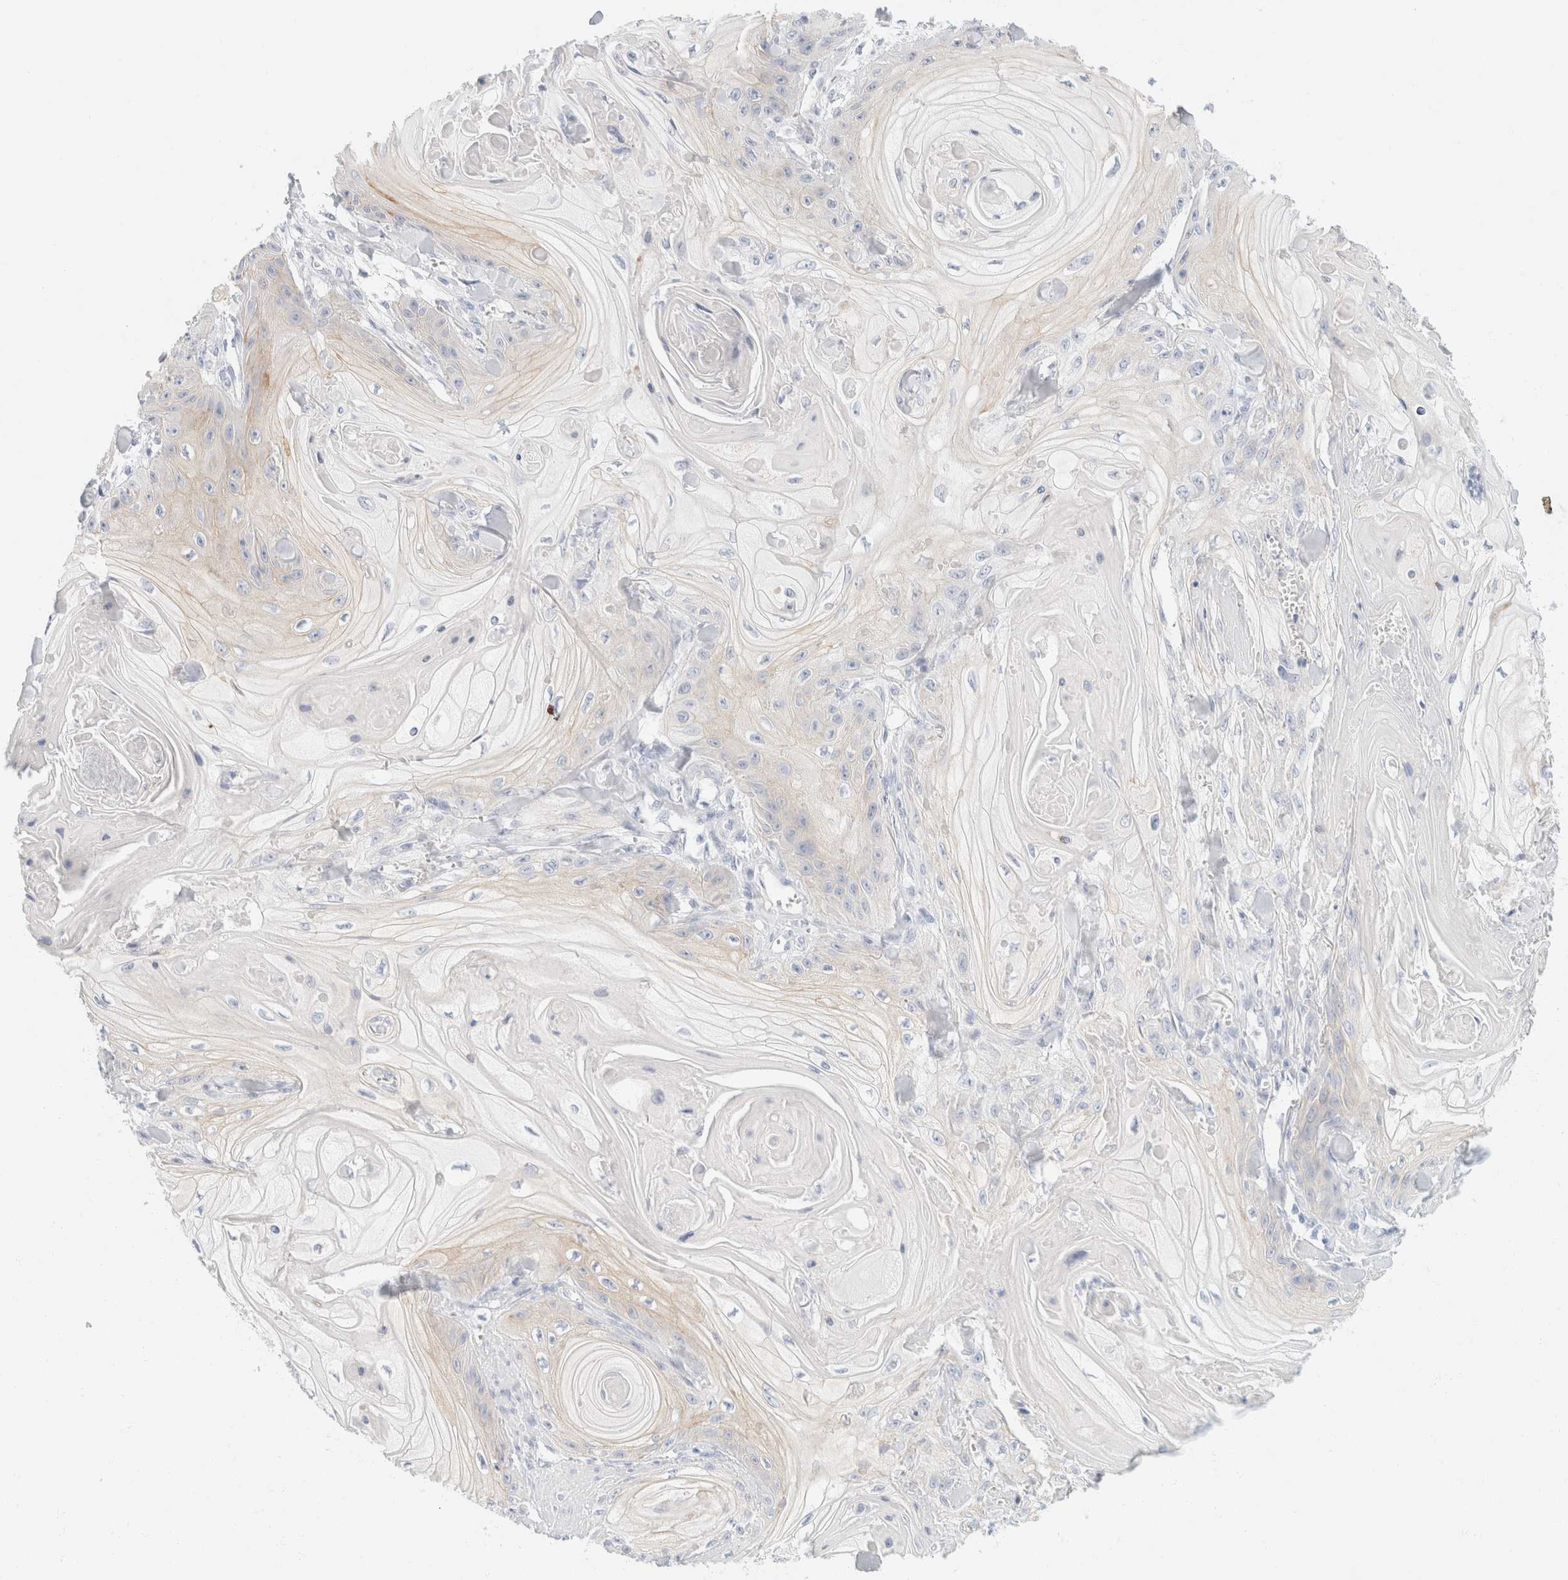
{"staining": {"intensity": "weak", "quantity": "<25%", "location": "cytoplasmic/membranous"}, "tissue": "skin cancer", "cell_type": "Tumor cells", "image_type": "cancer", "snomed": [{"axis": "morphology", "description": "Squamous cell carcinoma, NOS"}, {"axis": "topography", "description": "Skin"}], "caption": "Immunohistochemistry (IHC) histopathology image of neoplastic tissue: human skin cancer (squamous cell carcinoma) stained with DAB demonstrates no significant protein expression in tumor cells.", "gene": "KRT20", "patient": {"sex": "male", "age": 74}}